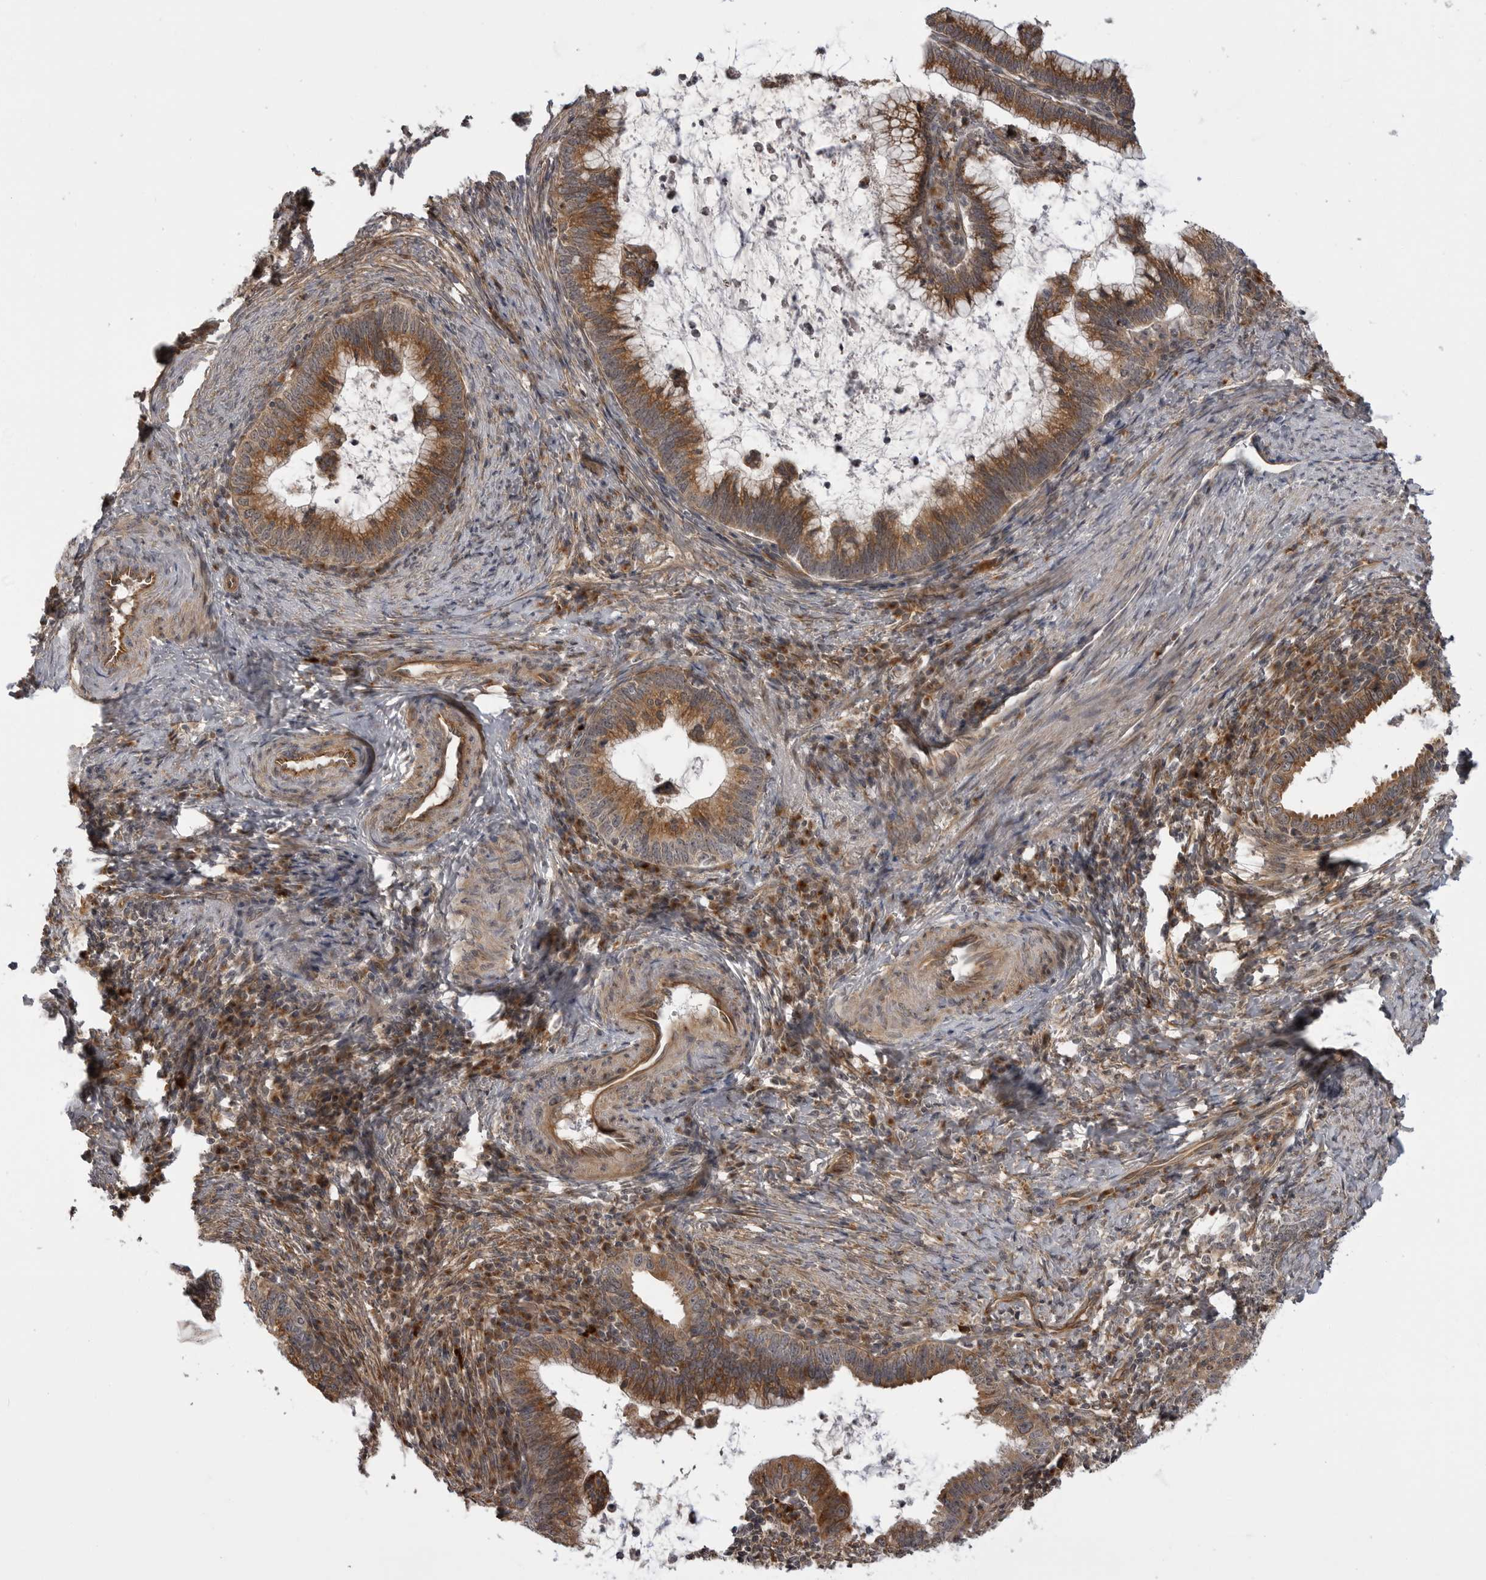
{"staining": {"intensity": "moderate", "quantity": ">75%", "location": "cytoplasmic/membranous"}, "tissue": "cervical cancer", "cell_type": "Tumor cells", "image_type": "cancer", "snomed": [{"axis": "morphology", "description": "Adenocarcinoma, NOS"}, {"axis": "topography", "description": "Cervix"}], "caption": "This is an image of immunohistochemistry staining of adenocarcinoma (cervical), which shows moderate positivity in the cytoplasmic/membranous of tumor cells.", "gene": "LRRC45", "patient": {"sex": "female", "age": 36}}